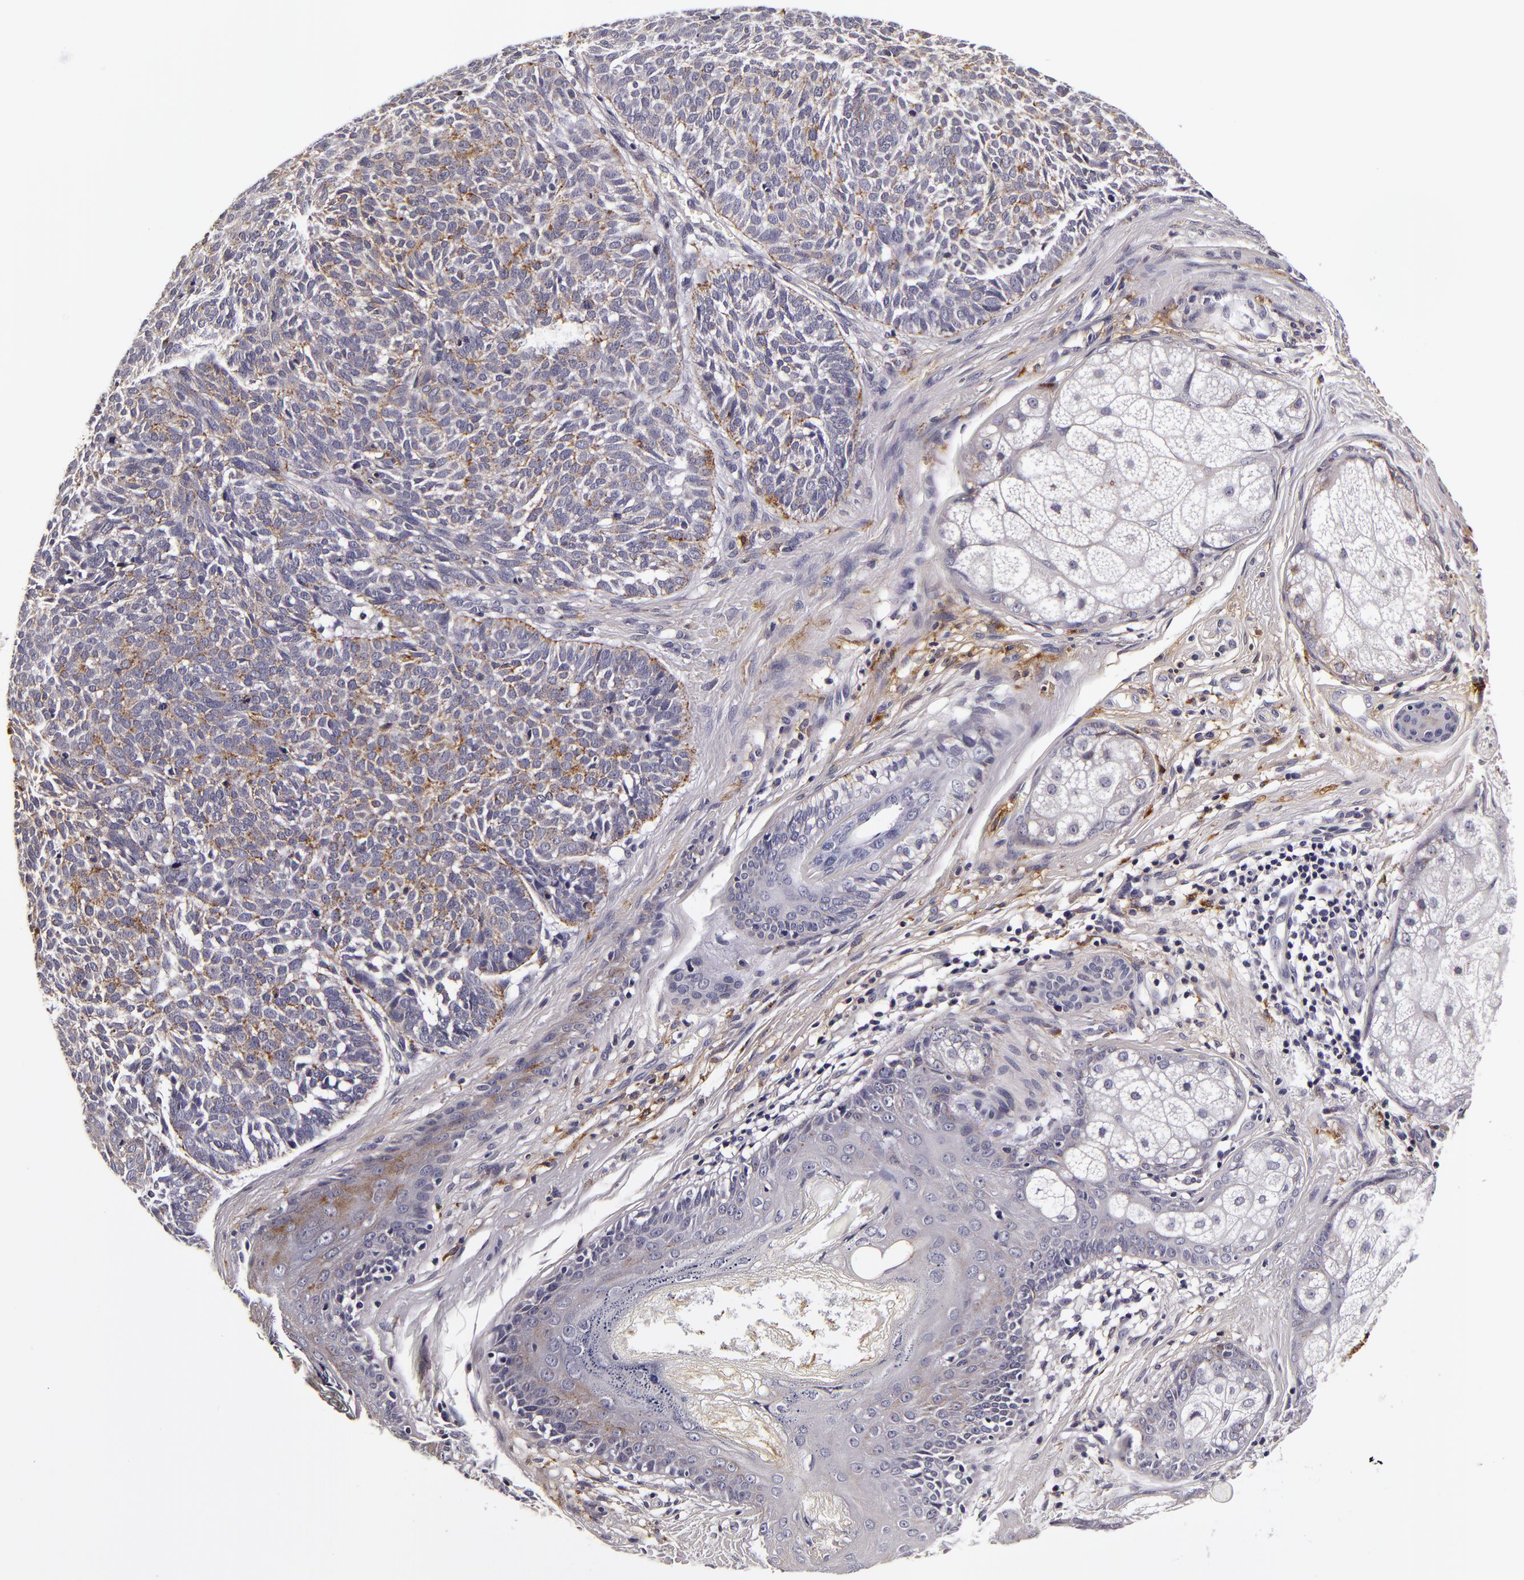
{"staining": {"intensity": "negative", "quantity": "none", "location": "none"}, "tissue": "skin cancer", "cell_type": "Tumor cells", "image_type": "cancer", "snomed": [{"axis": "morphology", "description": "Basal cell carcinoma"}, {"axis": "topography", "description": "Skin"}], "caption": "The immunohistochemistry micrograph has no significant expression in tumor cells of skin cancer (basal cell carcinoma) tissue.", "gene": "LGALS3BP", "patient": {"sex": "male", "age": 63}}